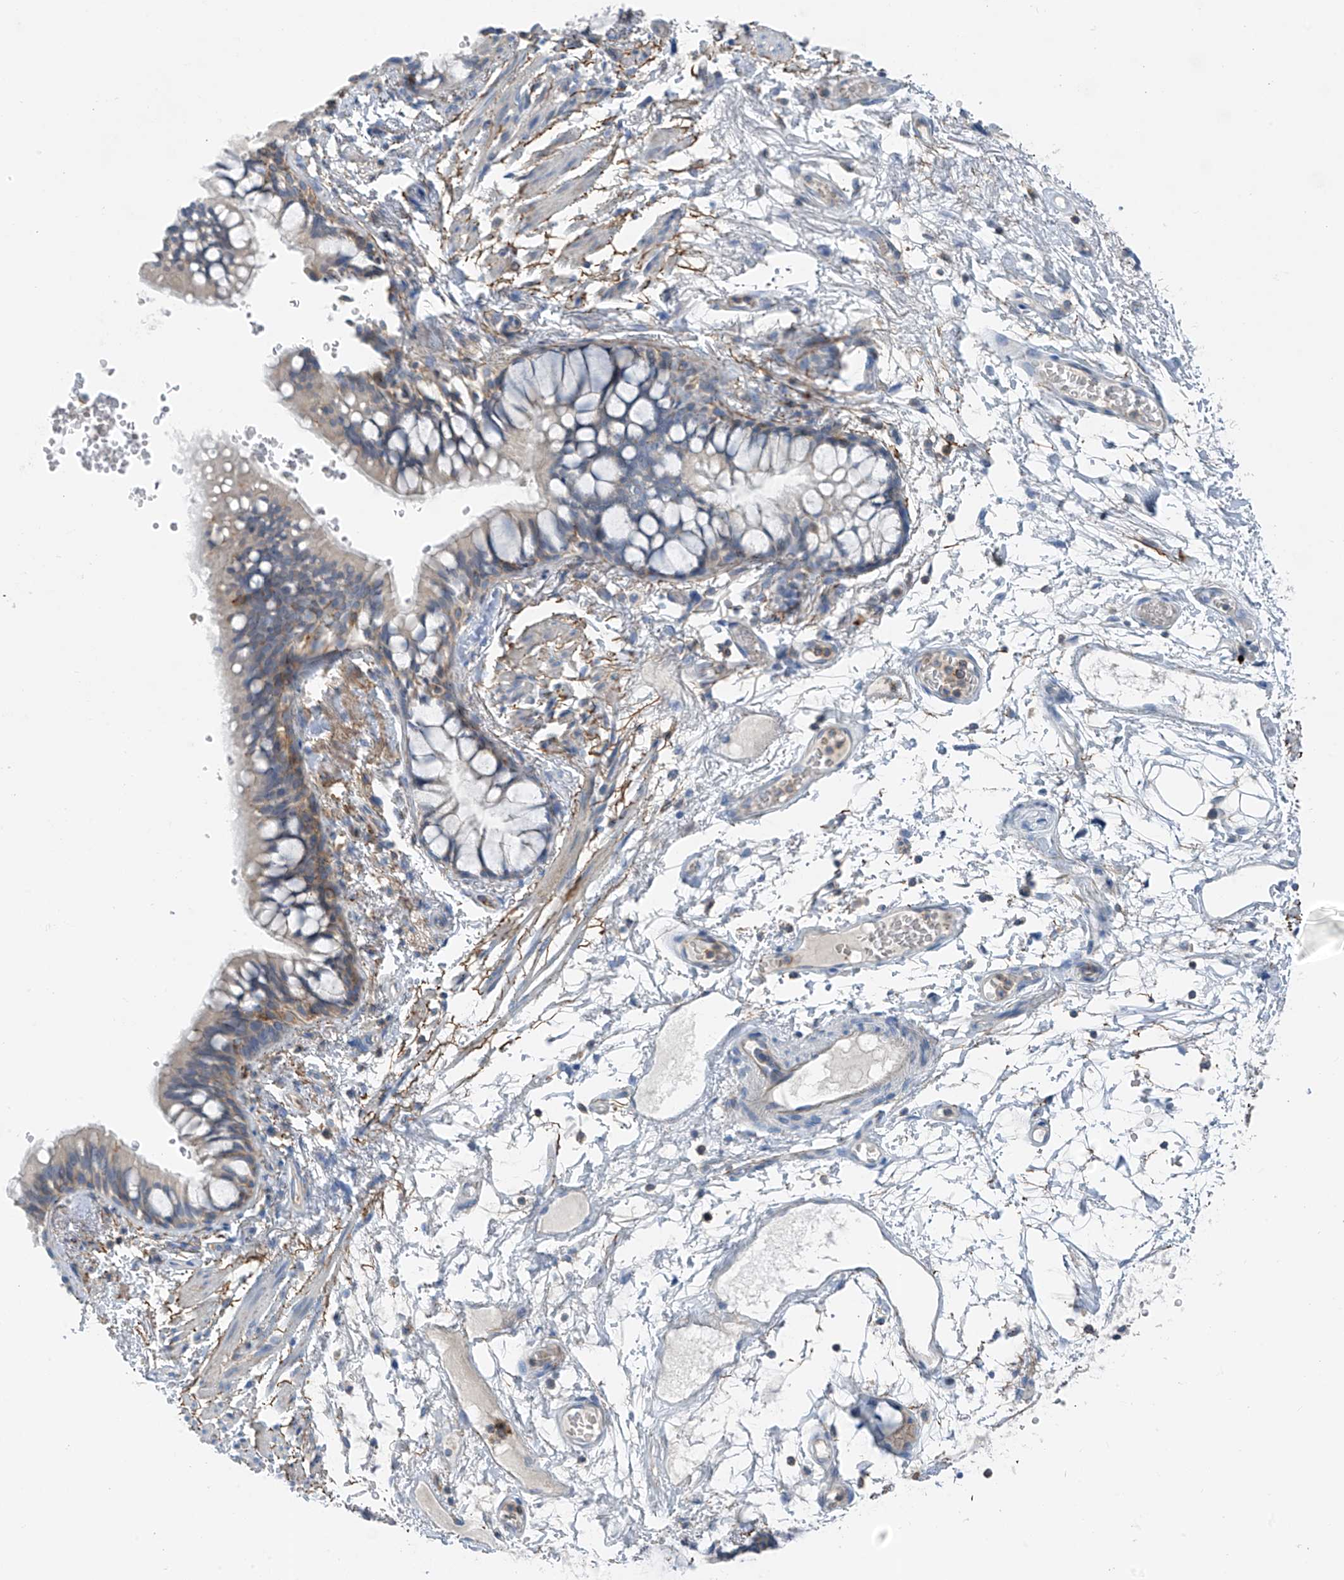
{"staining": {"intensity": "moderate", "quantity": "<25%", "location": "cytoplasmic/membranous"}, "tissue": "bronchus", "cell_type": "Respiratory epithelial cells", "image_type": "normal", "snomed": [{"axis": "morphology", "description": "Normal tissue, NOS"}, {"axis": "topography", "description": "Cartilage tissue"}, {"axis": "topography", "description": "Bronchus"}], "caption": "Immunohistochemistry (IHC) histopathology image of normal human bronchus stained for a protein (brown), which reveals low levels of moderate cytoplasmic/membranous staining in approximately <25% of respiratory epithelial cells.", "gene": "NALCN", "patient": {"sex": "female", "age": 73}}